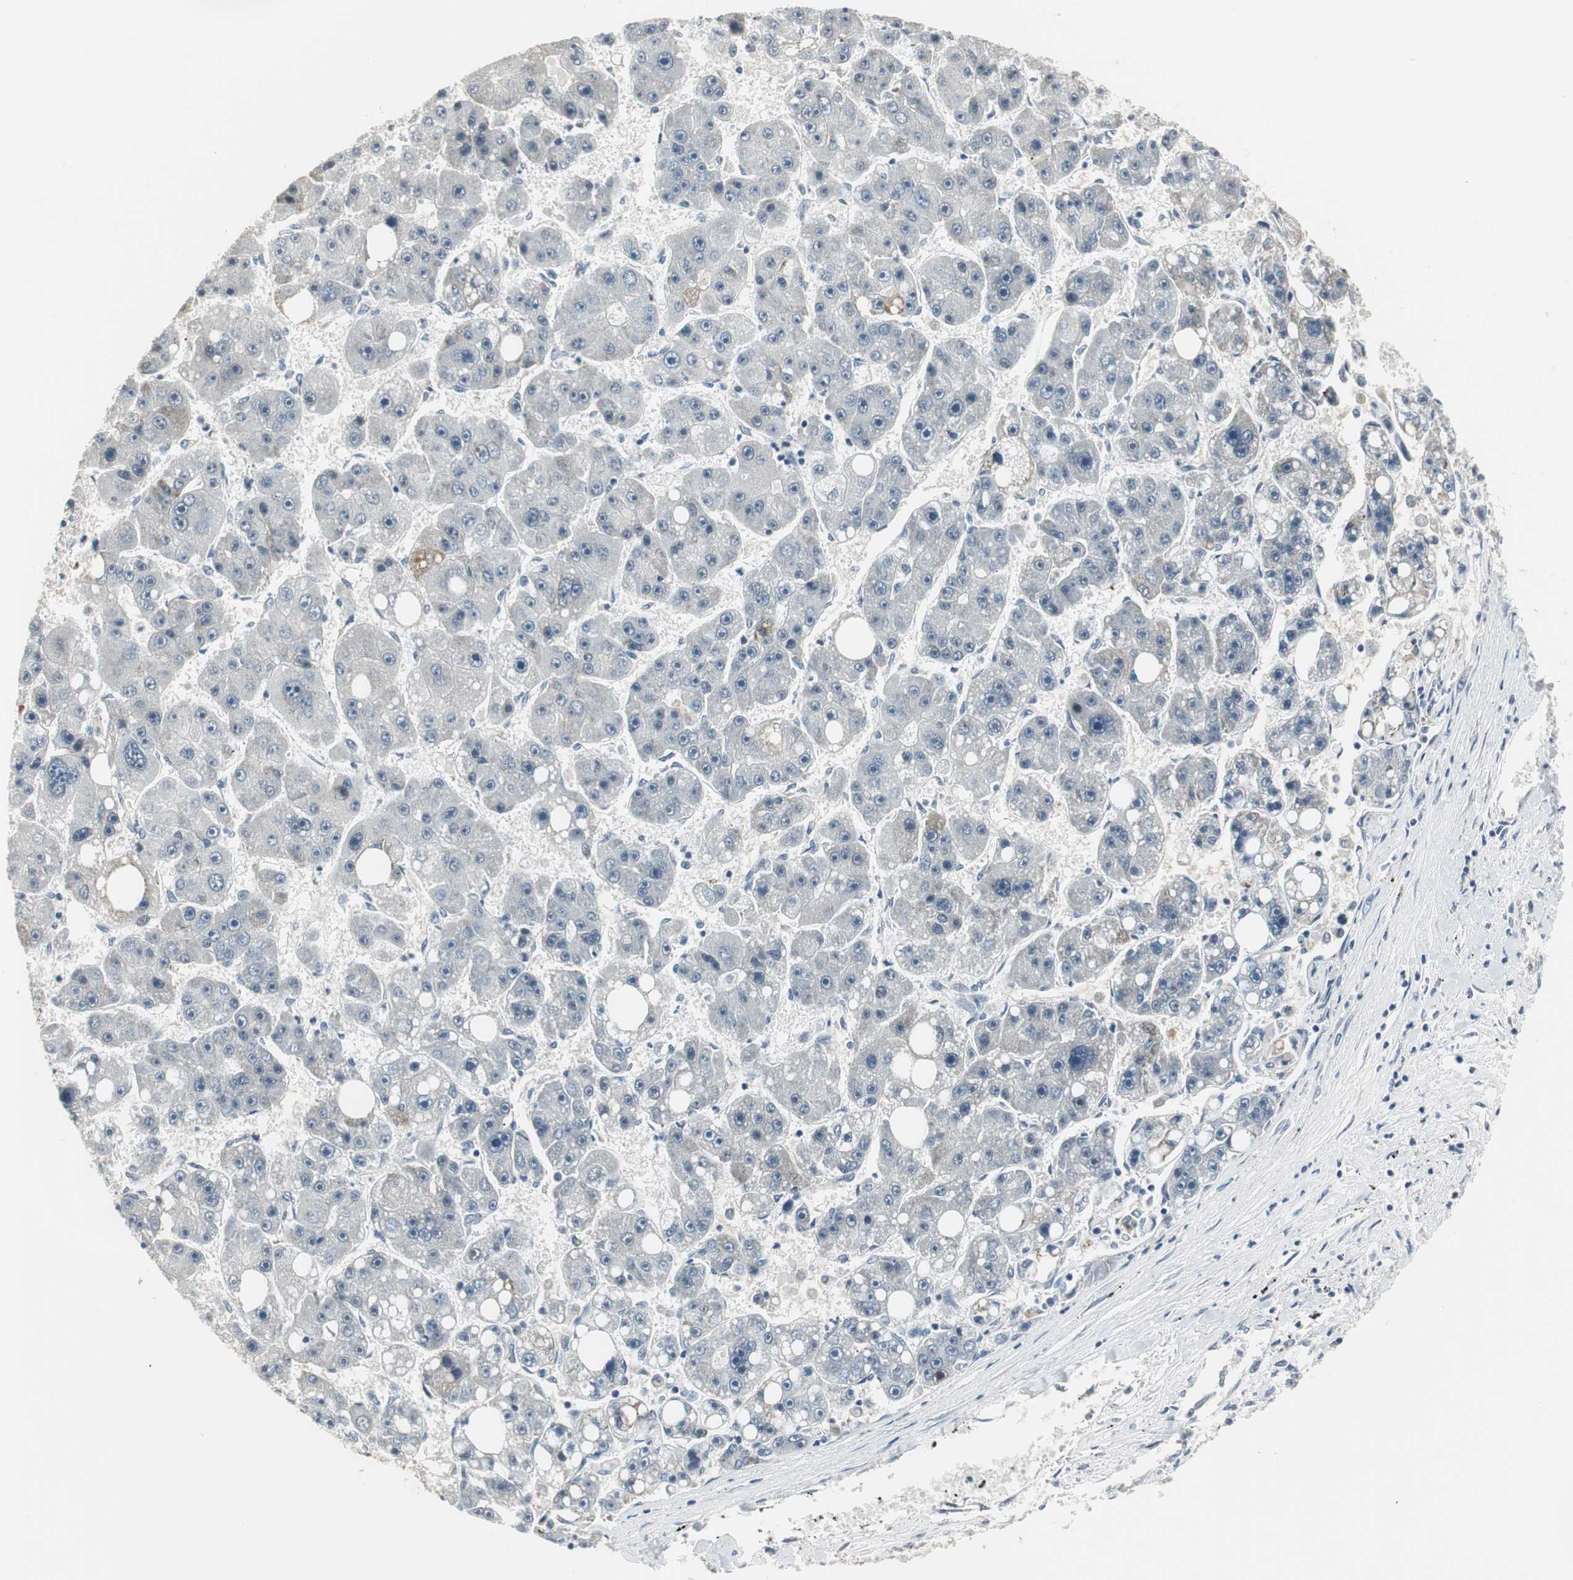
{"staining": {"intensity": "negative", "quantity": "none", "location": "none"}, "tissue": "liver cancer", "cell_type": "Tumor cells", "image_type": "cancer", "snomed": [{"axis": "morphology", "description": "Carcinoma, Hepatocellular, NOS"}, {"axis": "topography", "description": "Liver"}], "caption": "Tumor cells show no significant expression in hepatocellular carcinoma (liver).", "gene": "CCT5", "patient": {"sex": "female", "age": 61}}